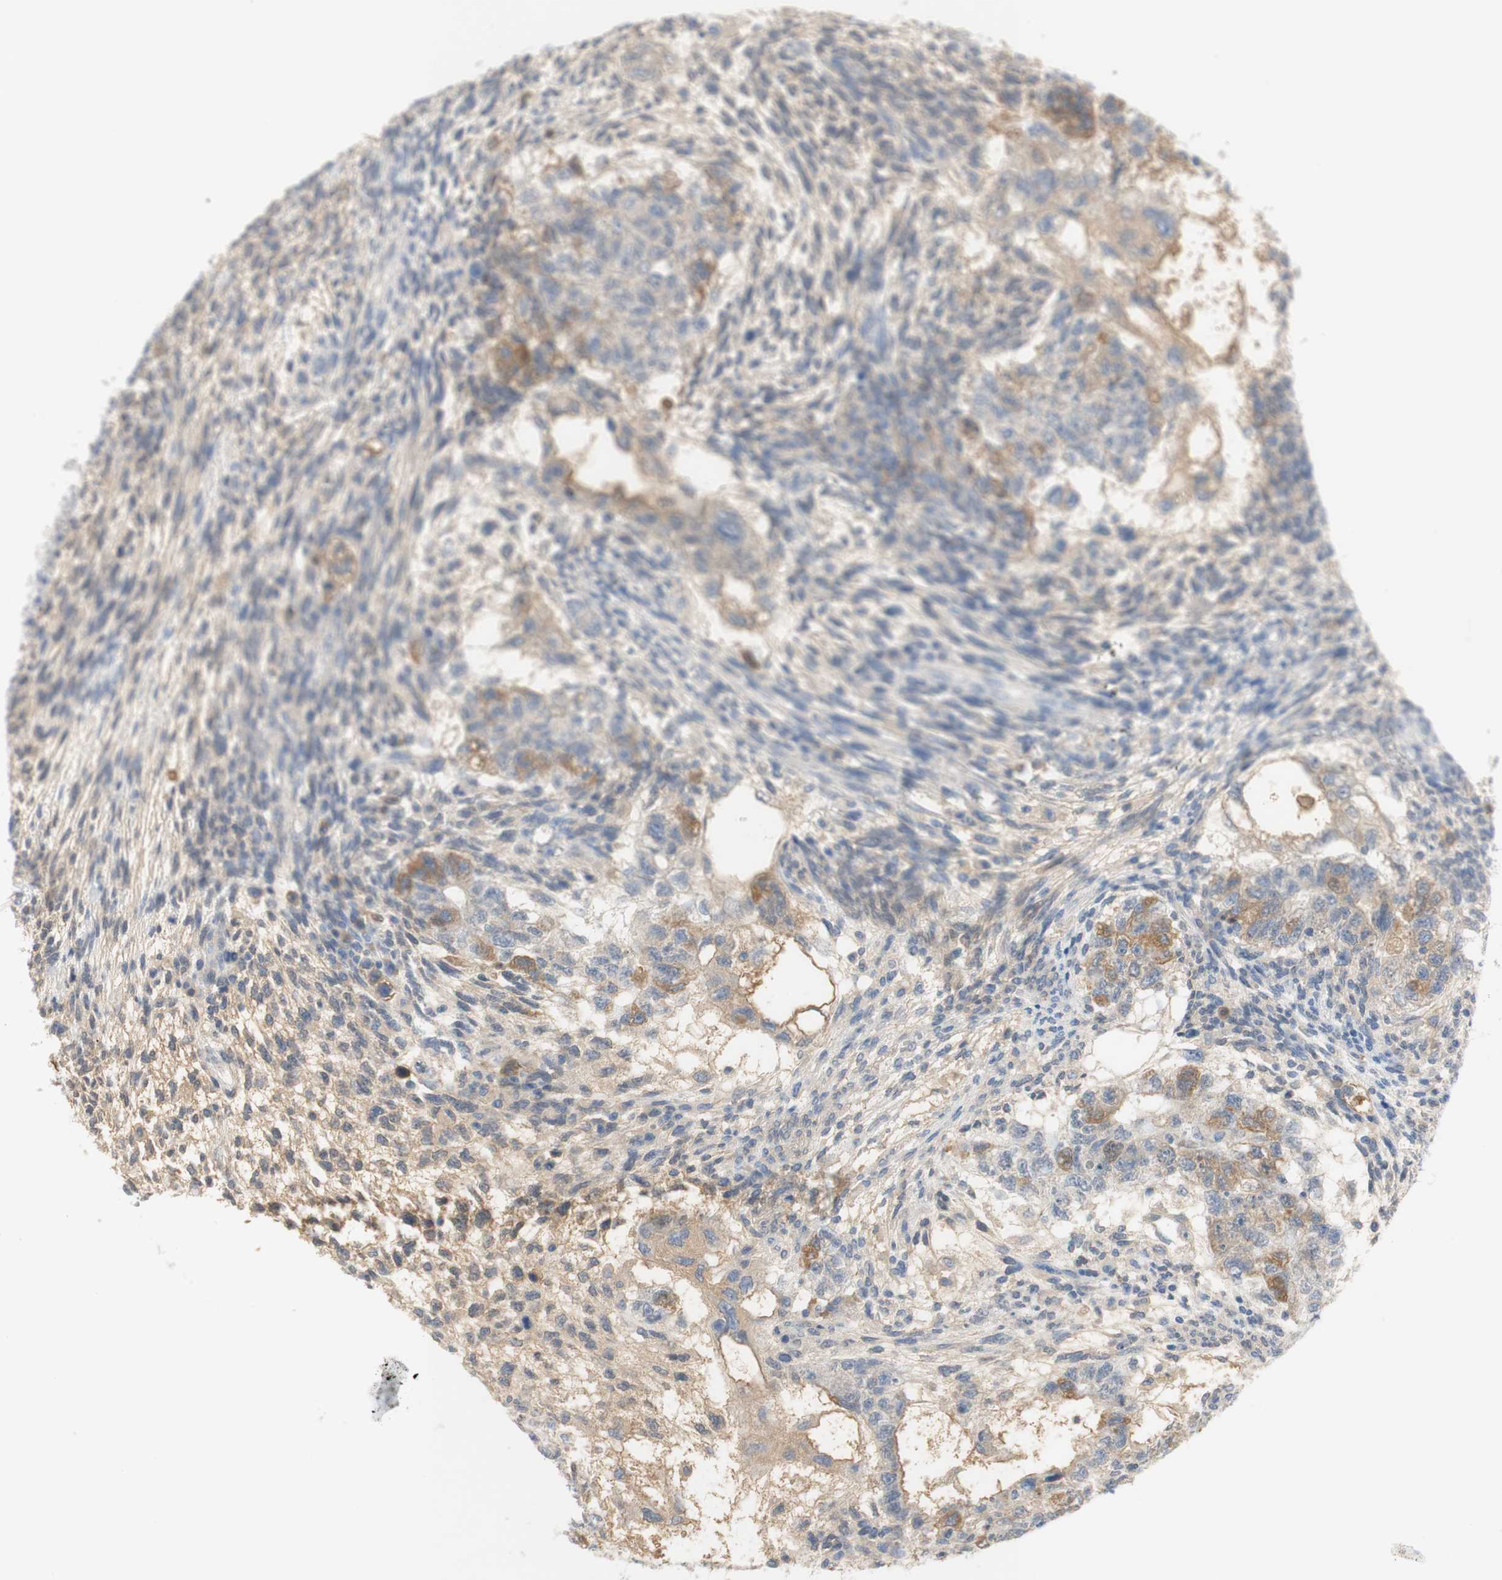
{"staining": {"intensity": "moderate", "quantity": "<25%", "location": "cytoplasmic/membranous"}, "tissue": "testis cancer", "cell_type": "Tumor cells", "image_type": "cancer", "snomed": [{"axis": "morphology", "description": "Normal tissue, NOS"}, {"axis": "morphology", "description": "Carcinoma, Embryonal, NOS"}, {"axis": "topography", "description": "Testis"}], "caption": "Immunohistochemical staining of human embryonal carcinoma (testis) demonstrates low levels of moderate cytoplasmic/membranous positivity in about <25% of tumor cells. (DAB (3,3'-diaminobenzidine) IHC with brightfield microscopy, high magnification).", "gene": "SELENBP1", "patient": {"sex": "male", "age": 36}}